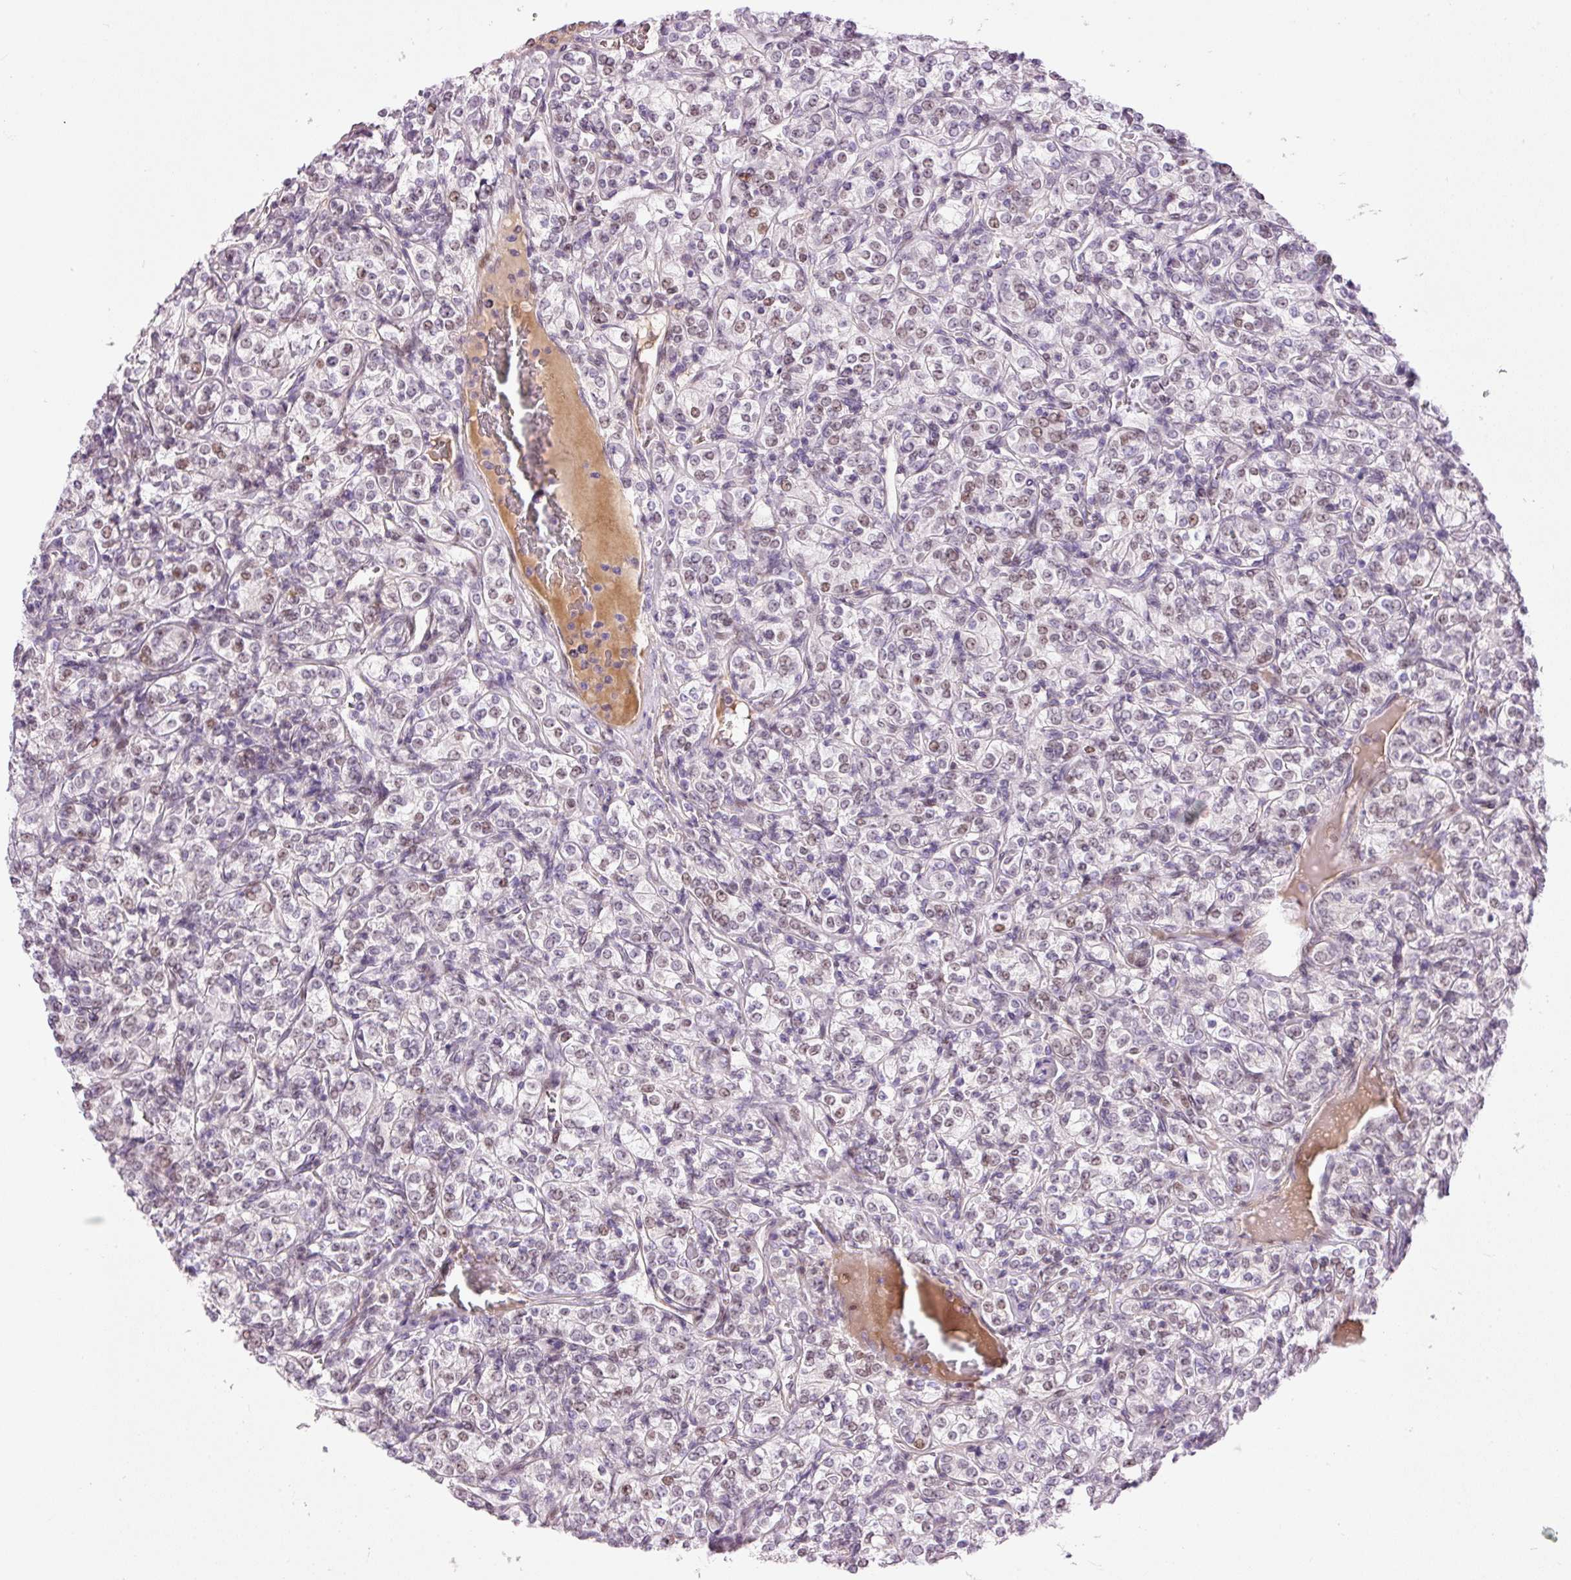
{"staining": {"intensity": "weak", "quantity": "25%-75%", "location": "nuclear"}, "tissue": "renal cancer", "cell_type": "Tumor cells", "image_type": "cancer", "snomed": [{"axis": "morphology", "description": "Adenocarcinoma, NOS"}, {"axis": "topography", "description": "Kidney"}], "caption": "A histopathology image of human adenocarcinoma (renal) stained for a protein shows weak nuclear brown staining in tumor cells.", "gene": "HNF1A", "patient": {"sex": "male", "age": 77}}